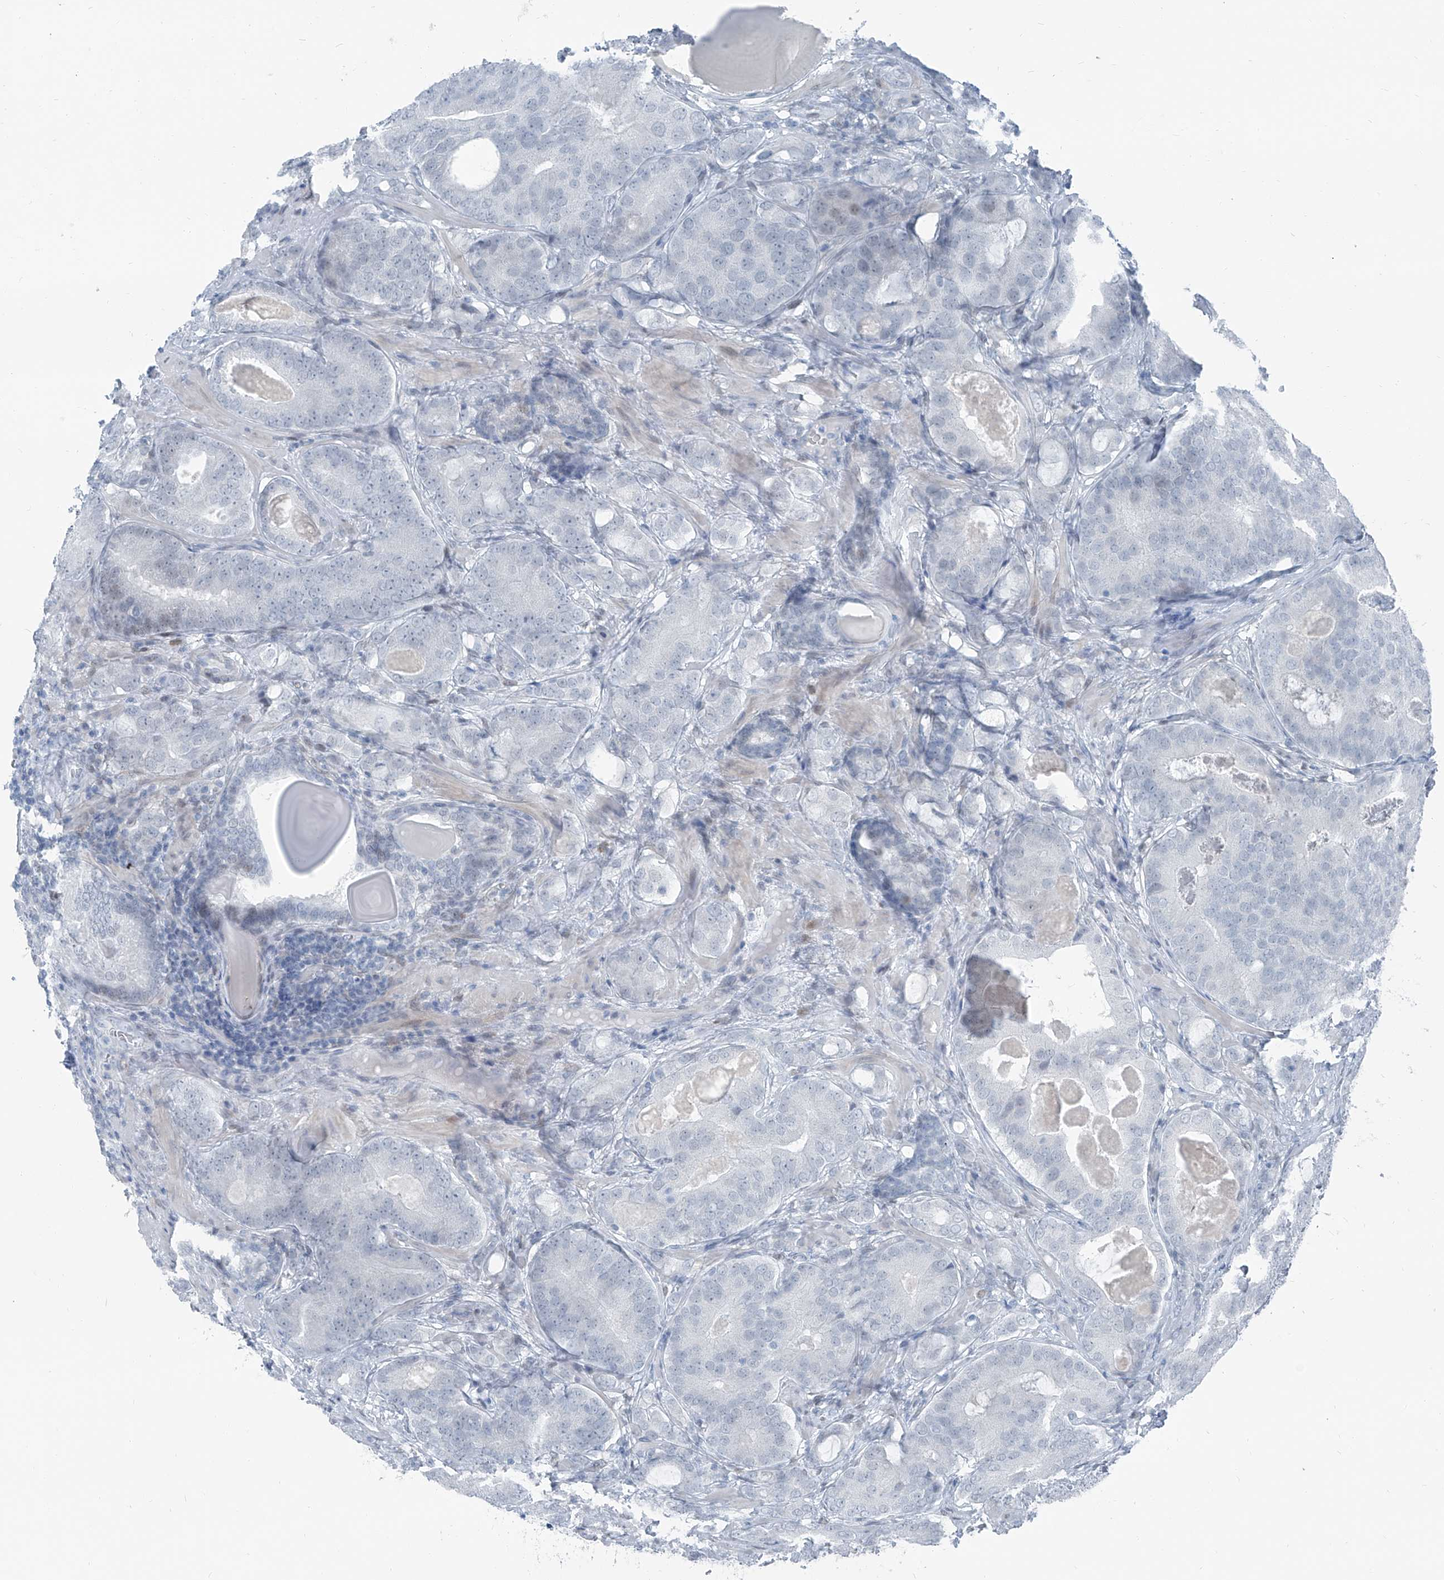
{"staining": {"intensity": "moderate", "quantity": "<25%", "location": "nuclear"}, "tissue": "prostate cancer", "cell_type": "Tumor cells", "image_type": "cancer", "snomed": [{"axis": "morphology", "description": "Adenocarcinoma, High grade"}, {"axis": "topography", "description": "Prostate"}], "caption": "A high-resolution micrograph shows immunohistochemistry staining of prostate cancer (high-grade adenocarcinoma), which exhibits moderate nuclear staining in about <25% of tumor cells. The protein is stained brown, and the nuclei are stained in blue (DAB (3,3'-diaminobenzidine) IHC with brightfield microscopy, high magnification).", "gene": "RGN", "patient": {"sex": "male", "age": 66}}